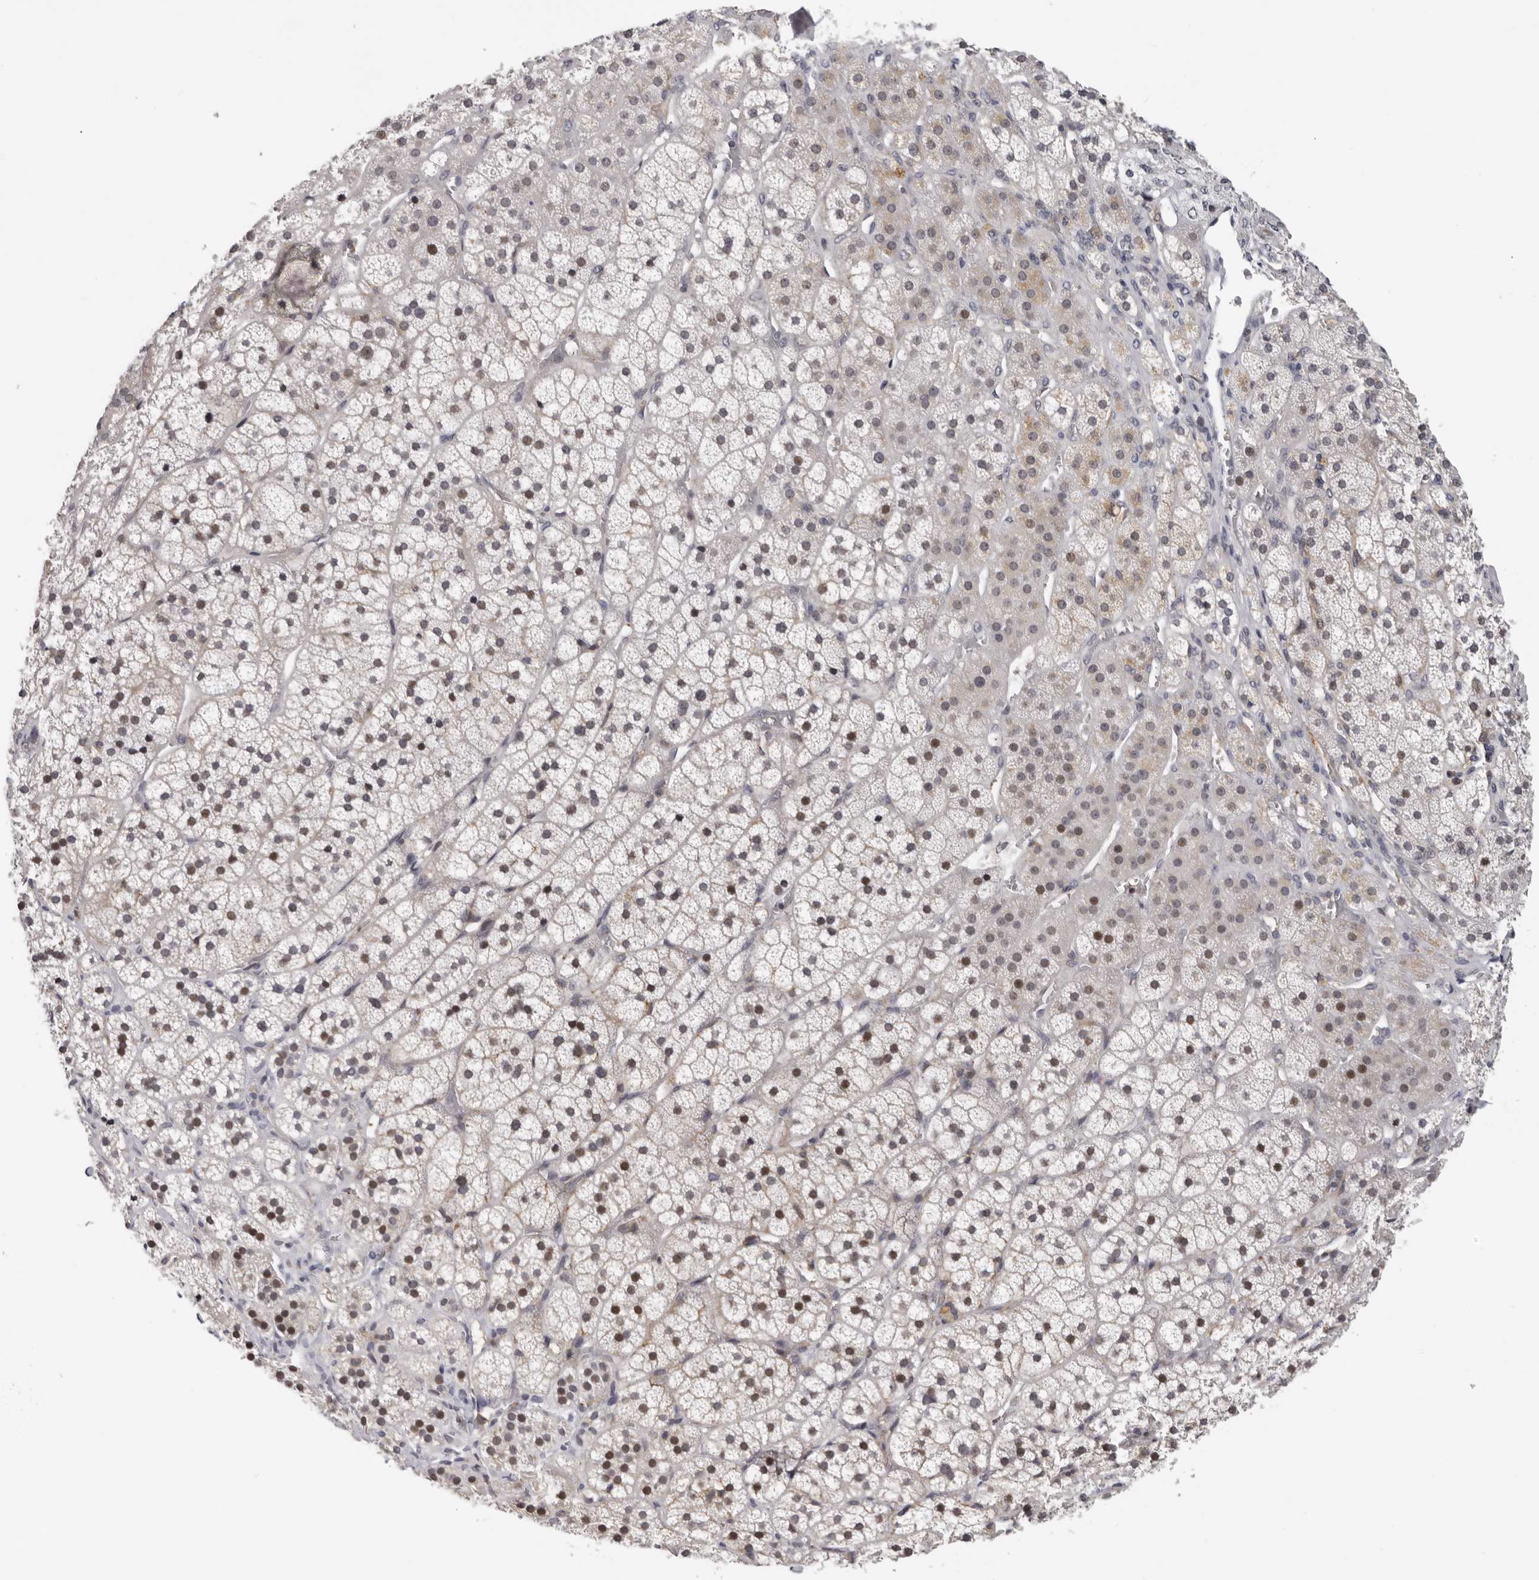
{"staining": {"intensity": "weak", "quantity": "<25%", "location": "cytoplasmic/membranous"}, "tissue": "adrenal gland", "cell_type": "Glandular cells", "image_type": "normal", "snomed": [{"axis": "morphology", "description": "Normal tissue, NOS"}, {"axis": "topography", "description": "Adrenal gland"}], "caption": "This is a micrograph of immunohistochemistry (IHC) staining of normal adrenal gland, which shows no expression in glandular cells.", "gene": "KIF2B", "patient": {"sex": "female", "age": 44}}